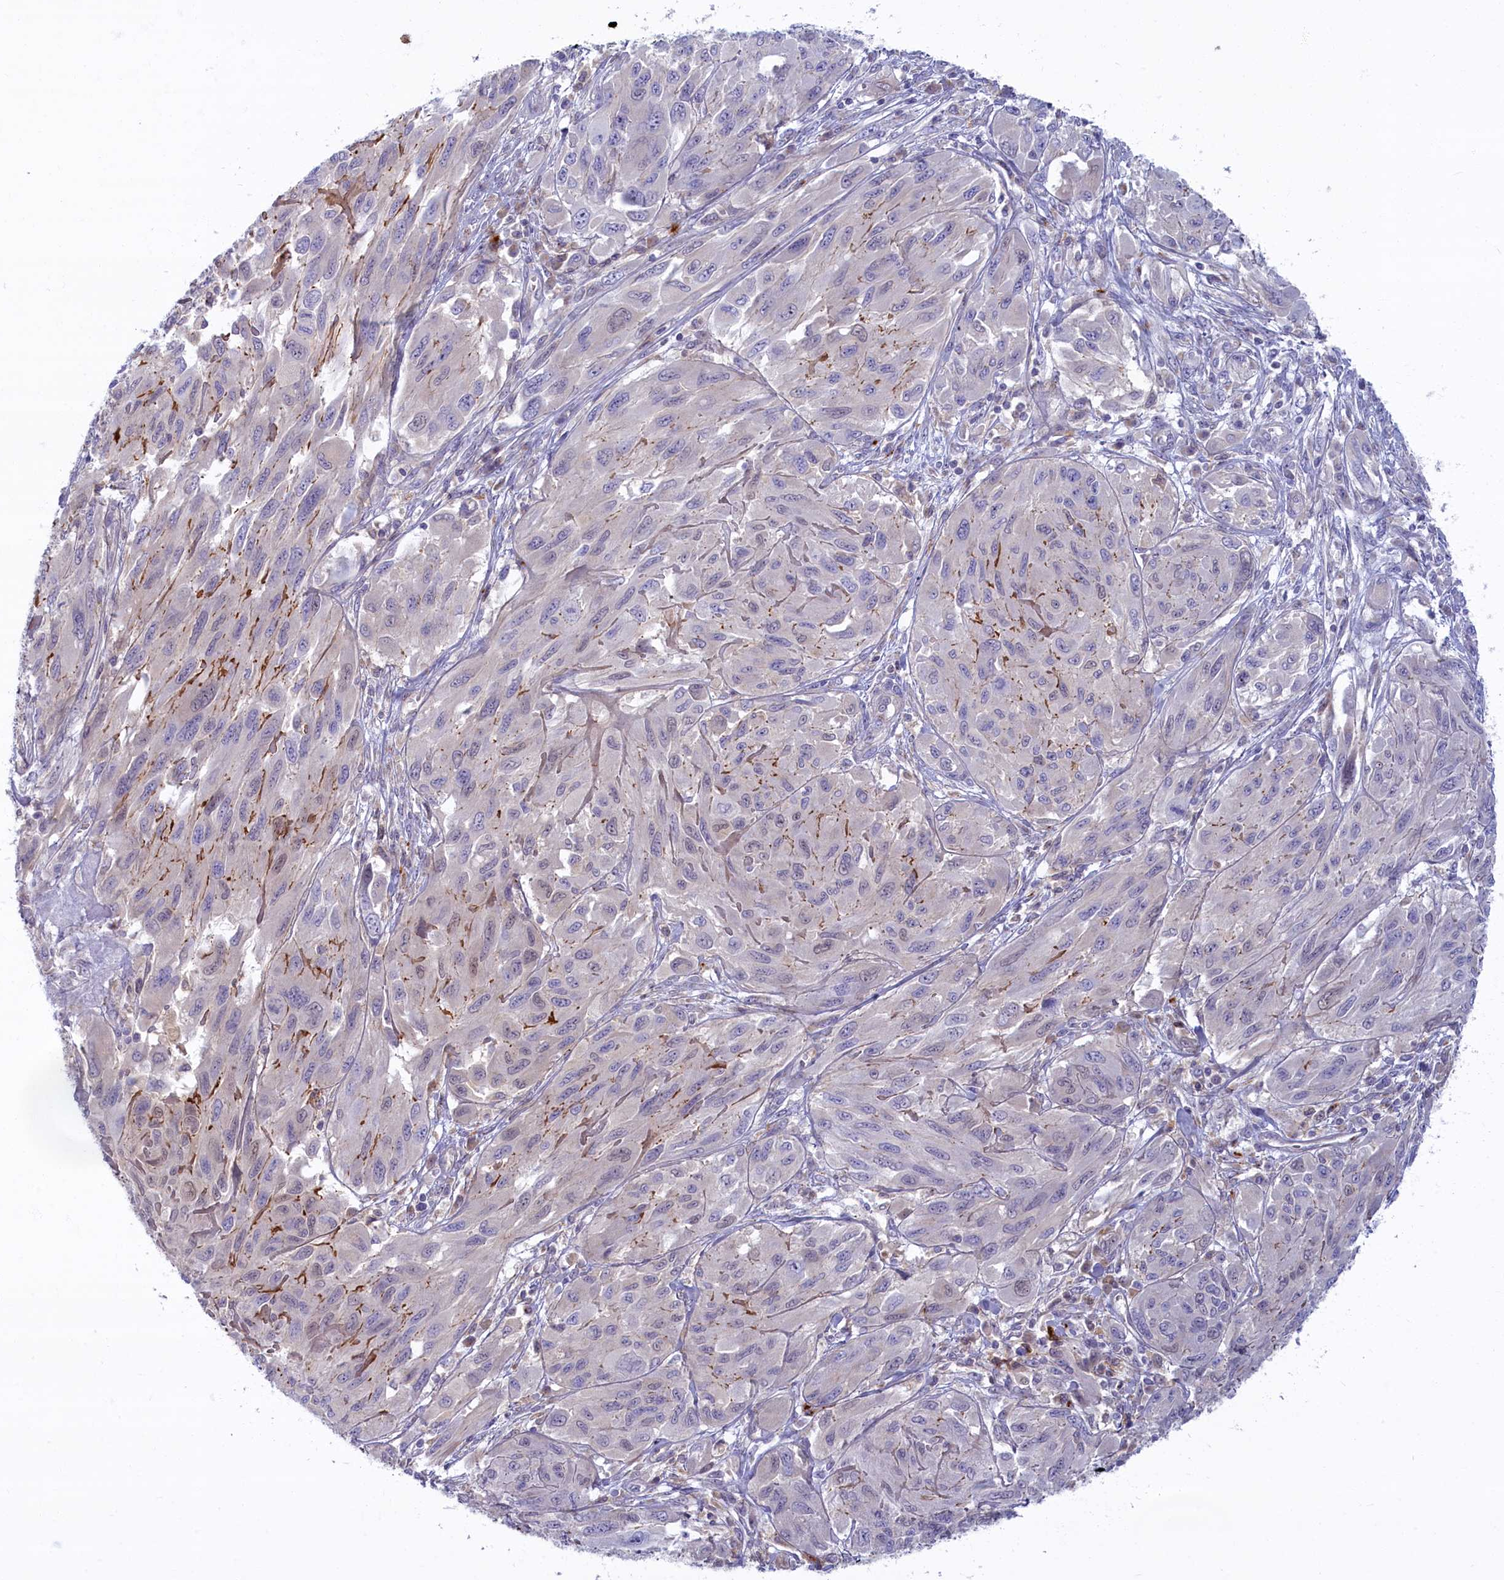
{"staining": {"intensity": "negative", "quantity": "none", "location": "none"}, "tissue": "melanoma", "cell_type": "Tumor cells", "image_type": "cancer", "snomed": [{"axis": "morphology", "description": "Malignant melanoma, NOS"}, {"axis": "topography", "description": "Skin"}], "caption": "IHC micrograph of human melanoma stained for a protein (brown), which demonstrates no positivity in tumor cells.", "gene": "FCSK", "patient": {"sex": "female", "age": 91}}